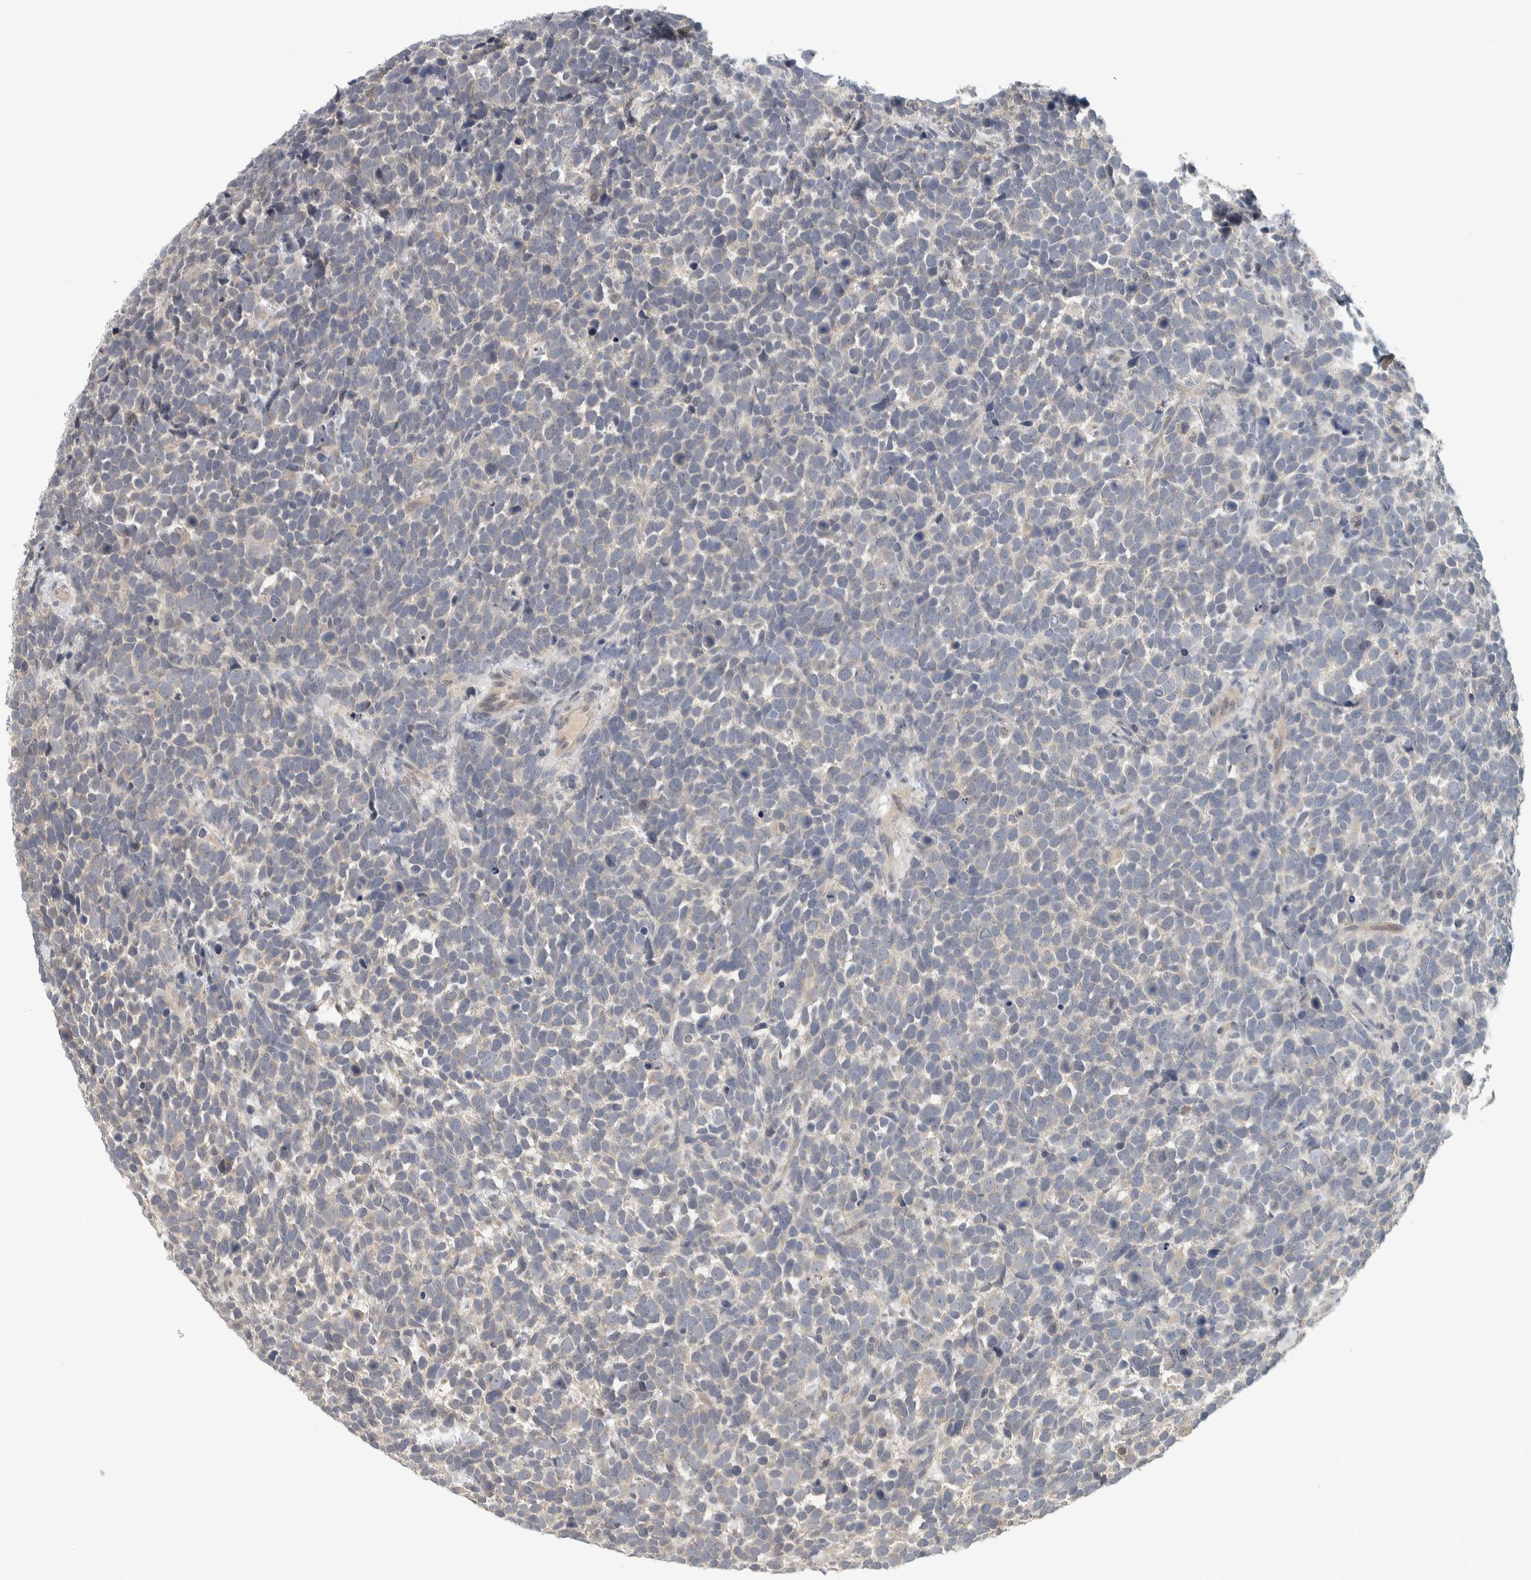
{"staining": {"intensity": "negative", "quantity": "none", "location": "none"}, "tissue": "urothelial cancer", "cell_type": "Tumor cells", "image_type": "cancer", "snomed": [{"axis": "morphology", "description": "Urothelial carcinoma, High grade"}, {"axis": "topography", "description": "Urinary bladder"}], "caption": "High power microscopy histopathology image of an IHC histopathology image of high-grade urothelial carcinoma, revealing no significant positivity in tumor cells.", "gene": "AFP", "patient": {"sex": "female", "age": 82}}